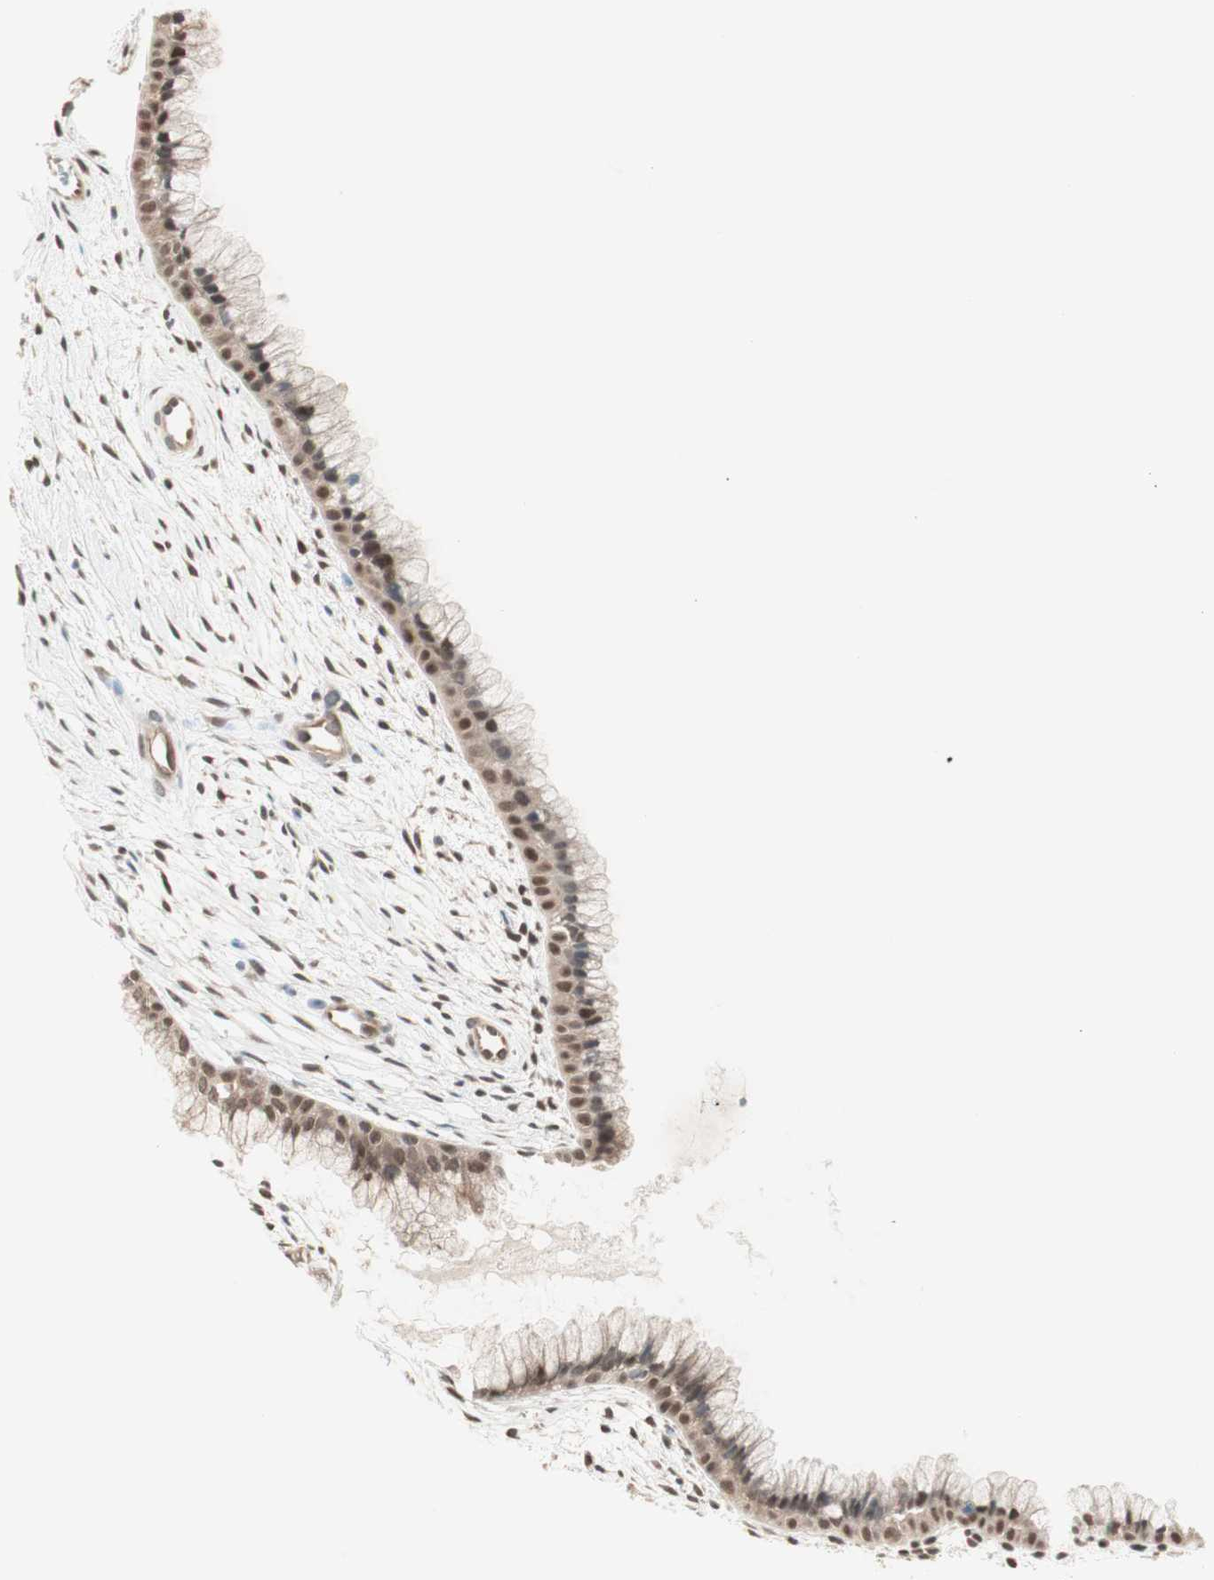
{"staining": {"intensity": "strong", "quantity": ">75%", "location": "nuclear"}, "tissue": "cervix", "cell_type": "Glandular cells", "image_type": "normal", "snomed": [{"axis": "morphology", "description": "Normal tissue, NOS"}, {"axis": "topography", "description": "Cervix"}], "caption": "This micrograph demonstrates immunohistochemistry staining of normal cervix, with high strong nuclear positivity in about >75% of glandular cells.", "gene": "UBE2I", "patient": {"sex": "female", "age": 39}}